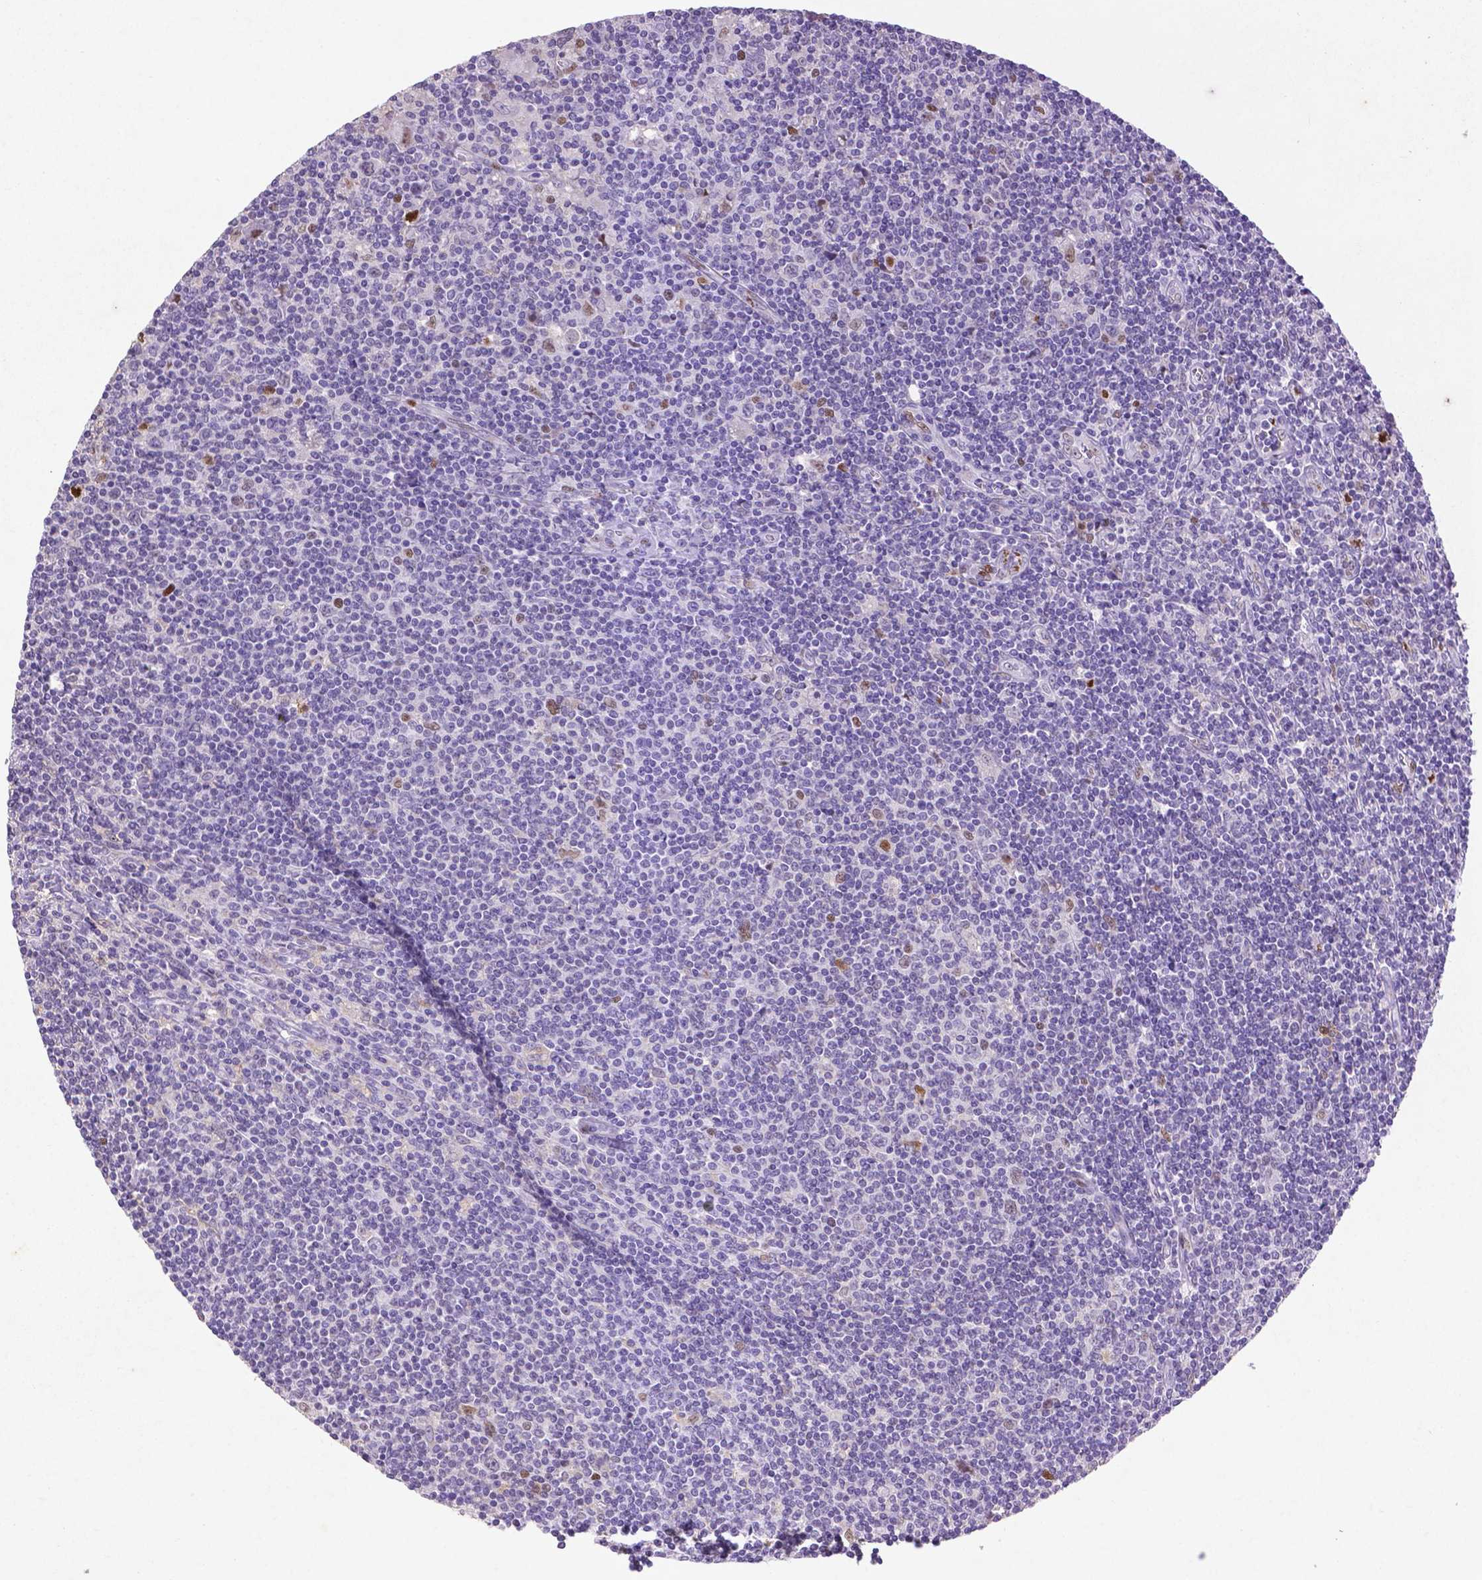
{"staining": {"intensity": "negative", "quantity": "none", "location": "none"}, "tissue": "lymphoma", "cell_type": "Tumor cells", "image_type": "cancer", "snomed": [{"axis": "morphology", "description": "Hodgkin's disease, NOS"}, {"axis": "topography", "description": "Lymph node"}], "caption": "Immunohistochemistry (IHC) micrograph of neoplastic tissue: lymphoma stained with DAB reveals no significant protein staining in tumor cells. (Brightfield microscopy of DAB IHC at high magnification).", "gene": "CDKN1A", "patient": {"sex": "male", "age": 40}}